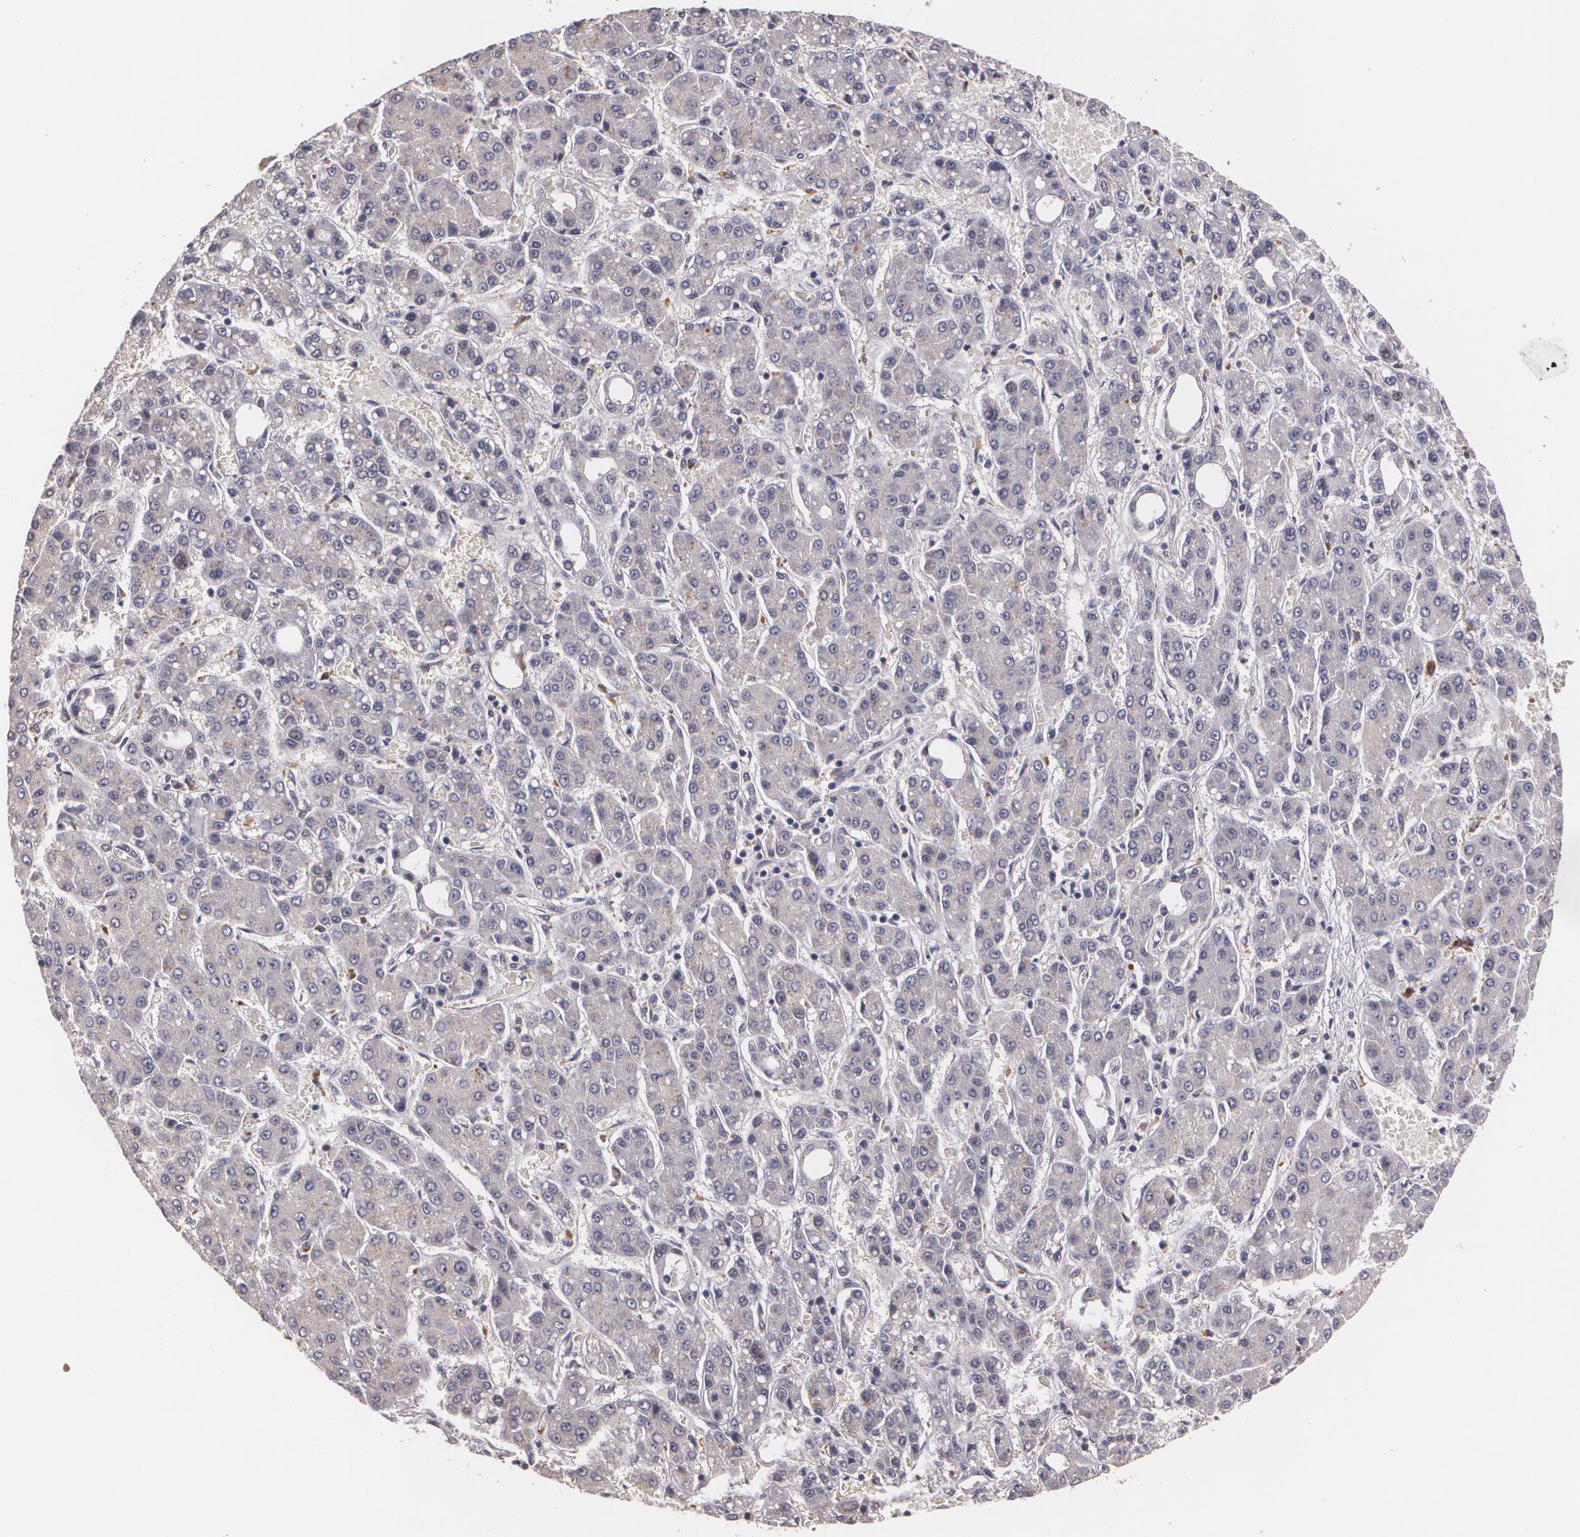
{"staining": {"intensity": "weak", "quantity": "25%-75%", "location": "cytoplasmic/membranous"}, "tissue": "liver cancer", "cell_type": "Tumor cells", "image_type": "cancer", "snomed": [{"axis": "morphology", "description": "Carcinoma, Hepatocellular, NOS"}, {"axis": "topography", "description": "Liver"}], "caption": "Protein staining of liver cancer tissue displays weak cytoplasmic/membranous staining in about 25%-75% of tumor cells.", "gene": "BRCA1", "patient": {"sex": "male", "age": 69}}